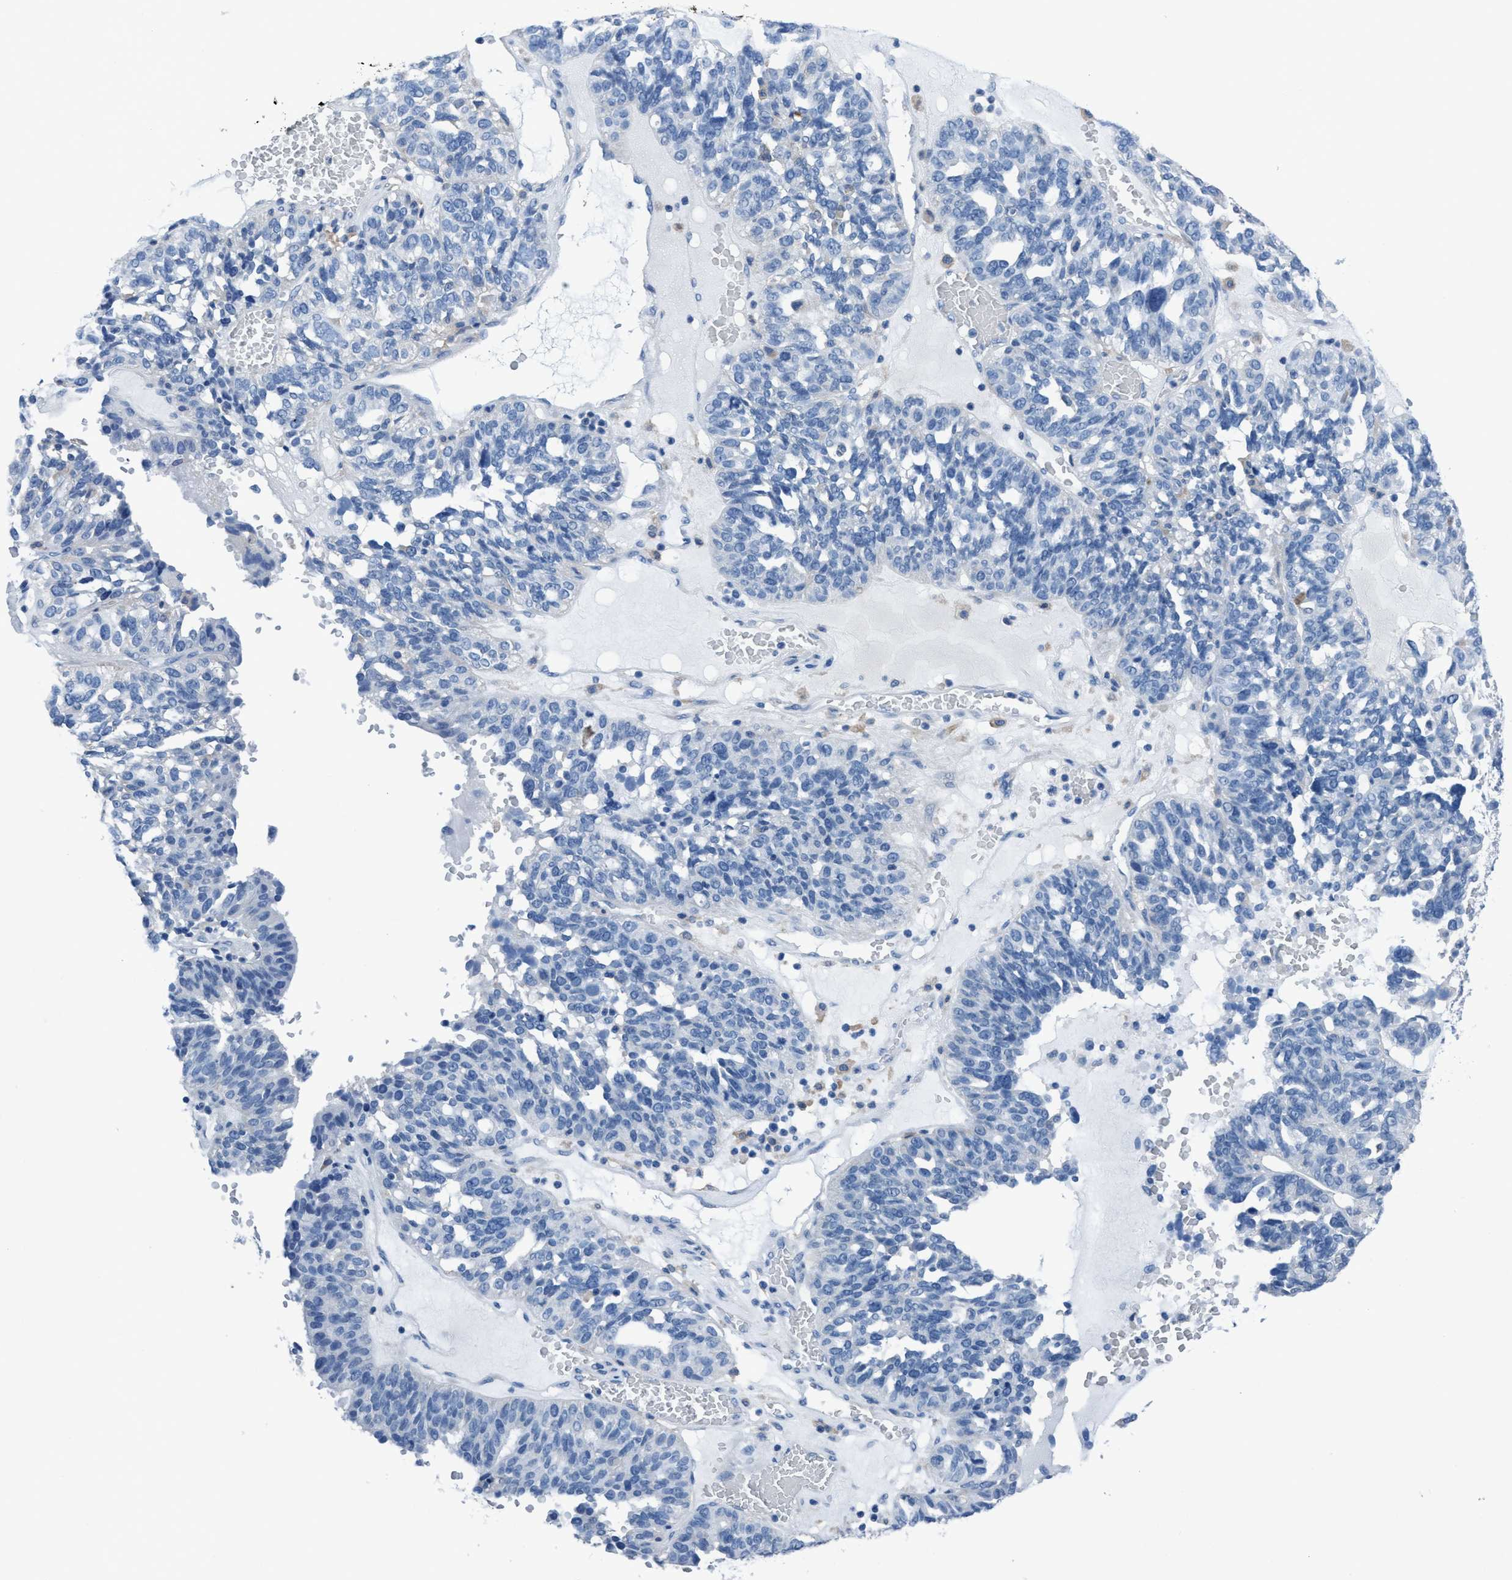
{"staining": {"intensity": "negative", "quantity": "none", "location": "none"}, "tissue": "ovarian cancer", "cell_type": "Tumor cells", "image_type": "cancer", "snomed": [{"axis": "morphology", "description": "Cystadenocarcinoma, serous, NOS"}, {"axis": "topography", "description": "Ovary"}], "caption": "An immunohistochemistry photomicrograph of ovarian cancer is shown. There is no staining in tumor cells of ovarian cancer. Brightfield microscopy of IHC stained with DAB (brown) and hematoxylin (blue), captured at high magnification.", "gene": "DNAI1", "patient": {"sex": "female", "age": 59}}